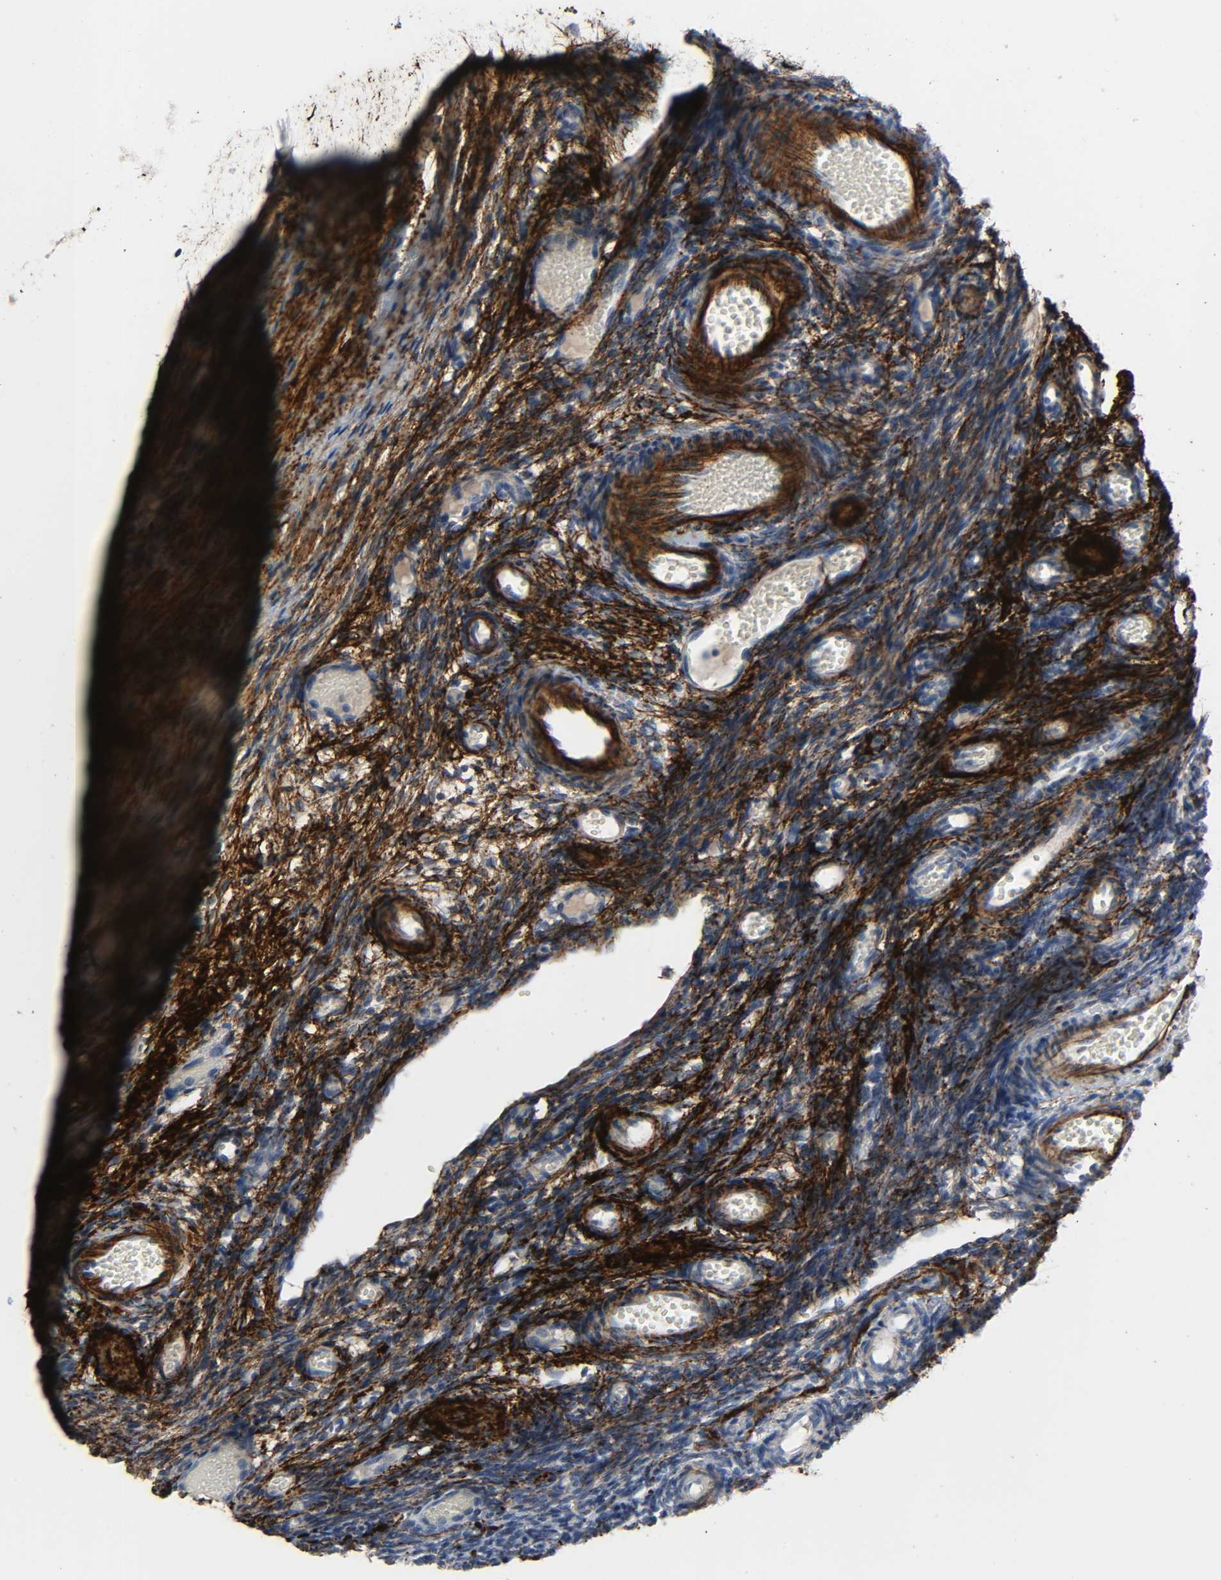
{"staining": {"intensity": "strong", "quantity": ">75%", "location": "cytoplasmic/membranous"}, "tissue": "ovary", "cell_type": "Ovarian stroma cells", "image_type": "normal", "snomed": [{"axis": "morphology", "description": "Normal tissue, NOS"}, {"axis": "topography", "description": "Ovary"}], "caption": "Human ovary stained for a protein (brown) demonstrates strong cytoplasmic/membranous positive expression in about >75% of ovarian stroma cells.", "gene": "FBLN5", "patient": {"sex": "female", "age": 35}}